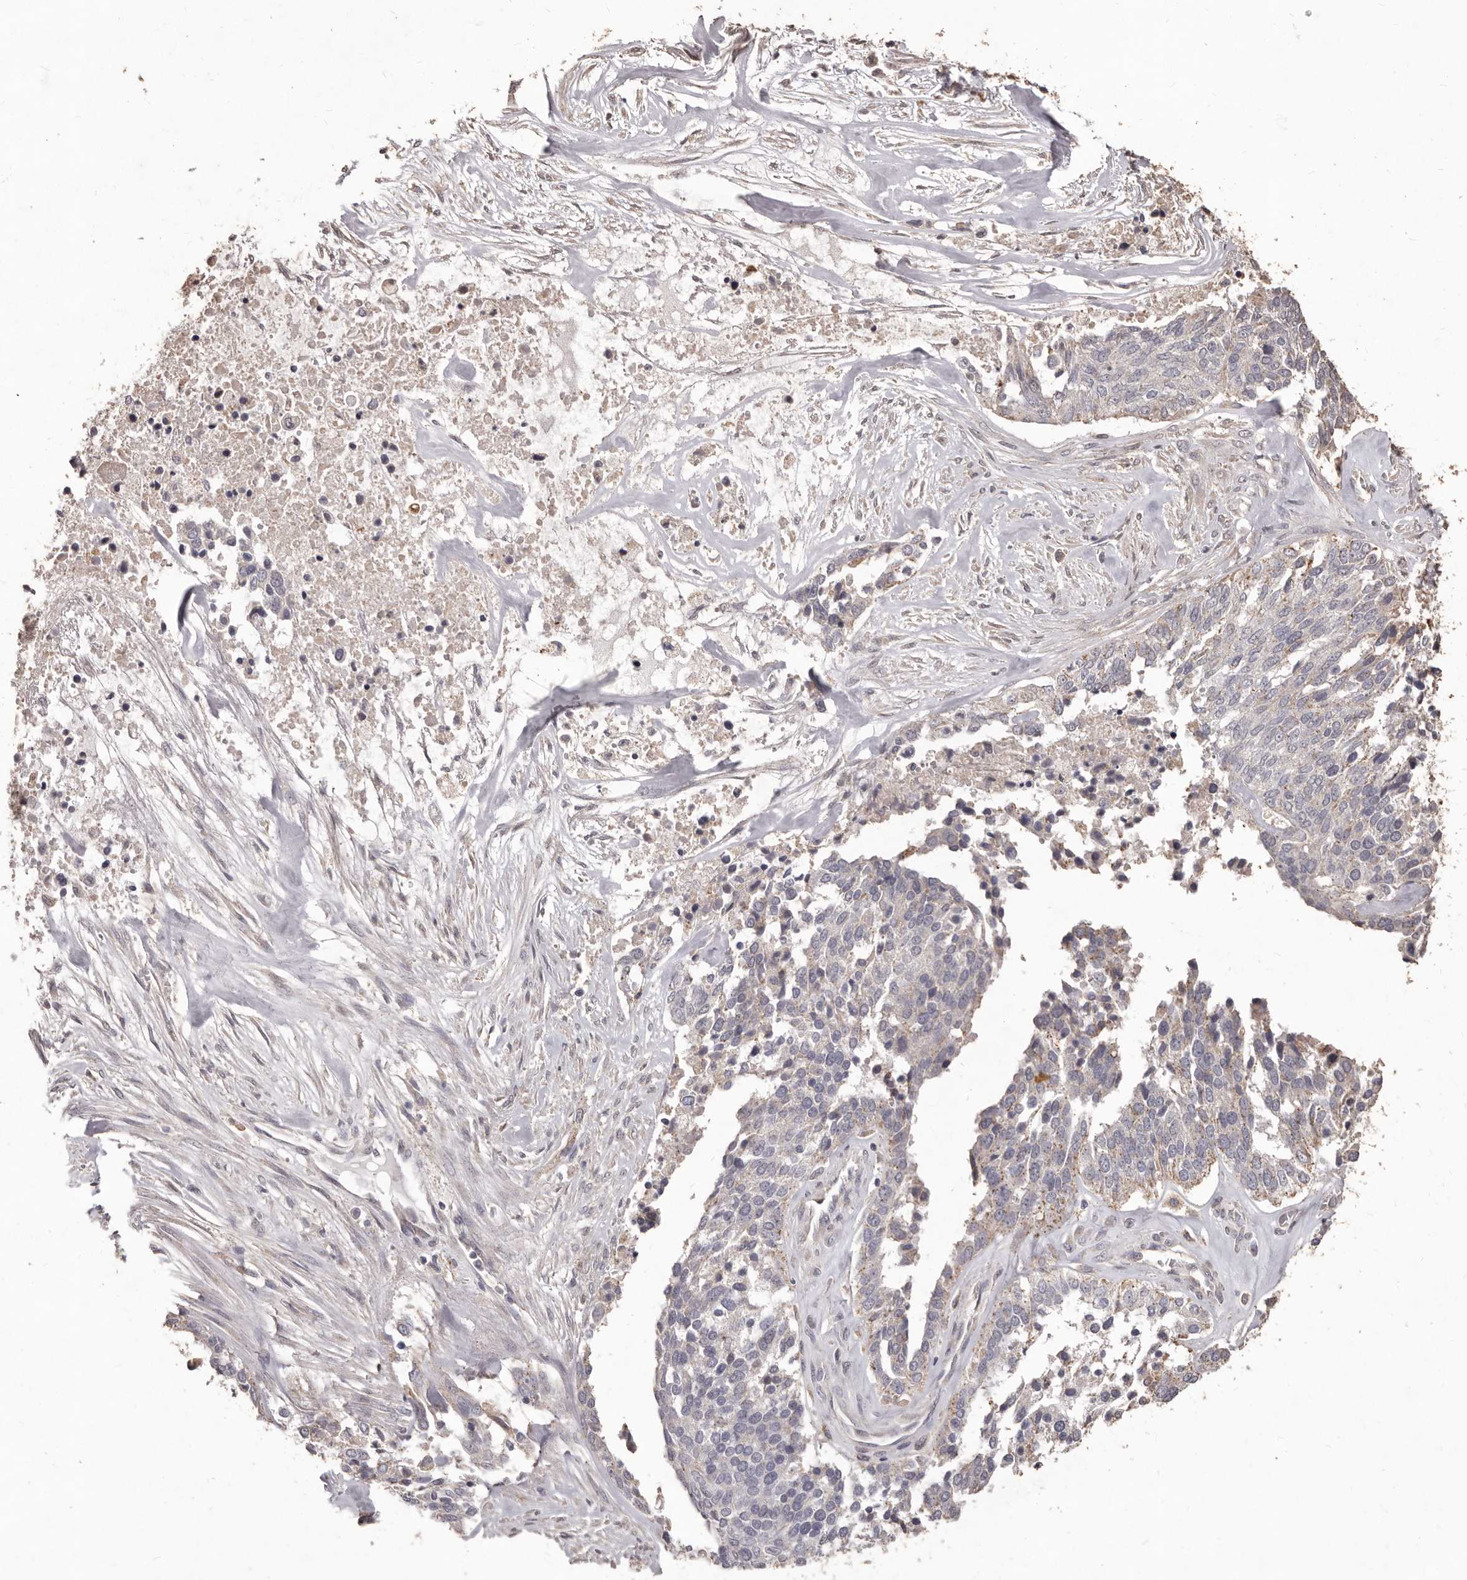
{"staining": {"intensity": "negative", "quantity": "none", "location": "none"}, "tissue": "ovarian cancer", "cell_type": "Tumor cells", "image_type": "cancer", "snomed": [{"axis": "morphology", "description": "Cystadenocarcinoma, serous, NOS"}, {"axis": "topography", "description": "Ovary"}], "caption": "Tumor cells show no significant staining in ovarian cancer.", "gene": "PRSS27", "patient": {"sex": "female", "age": 44}}